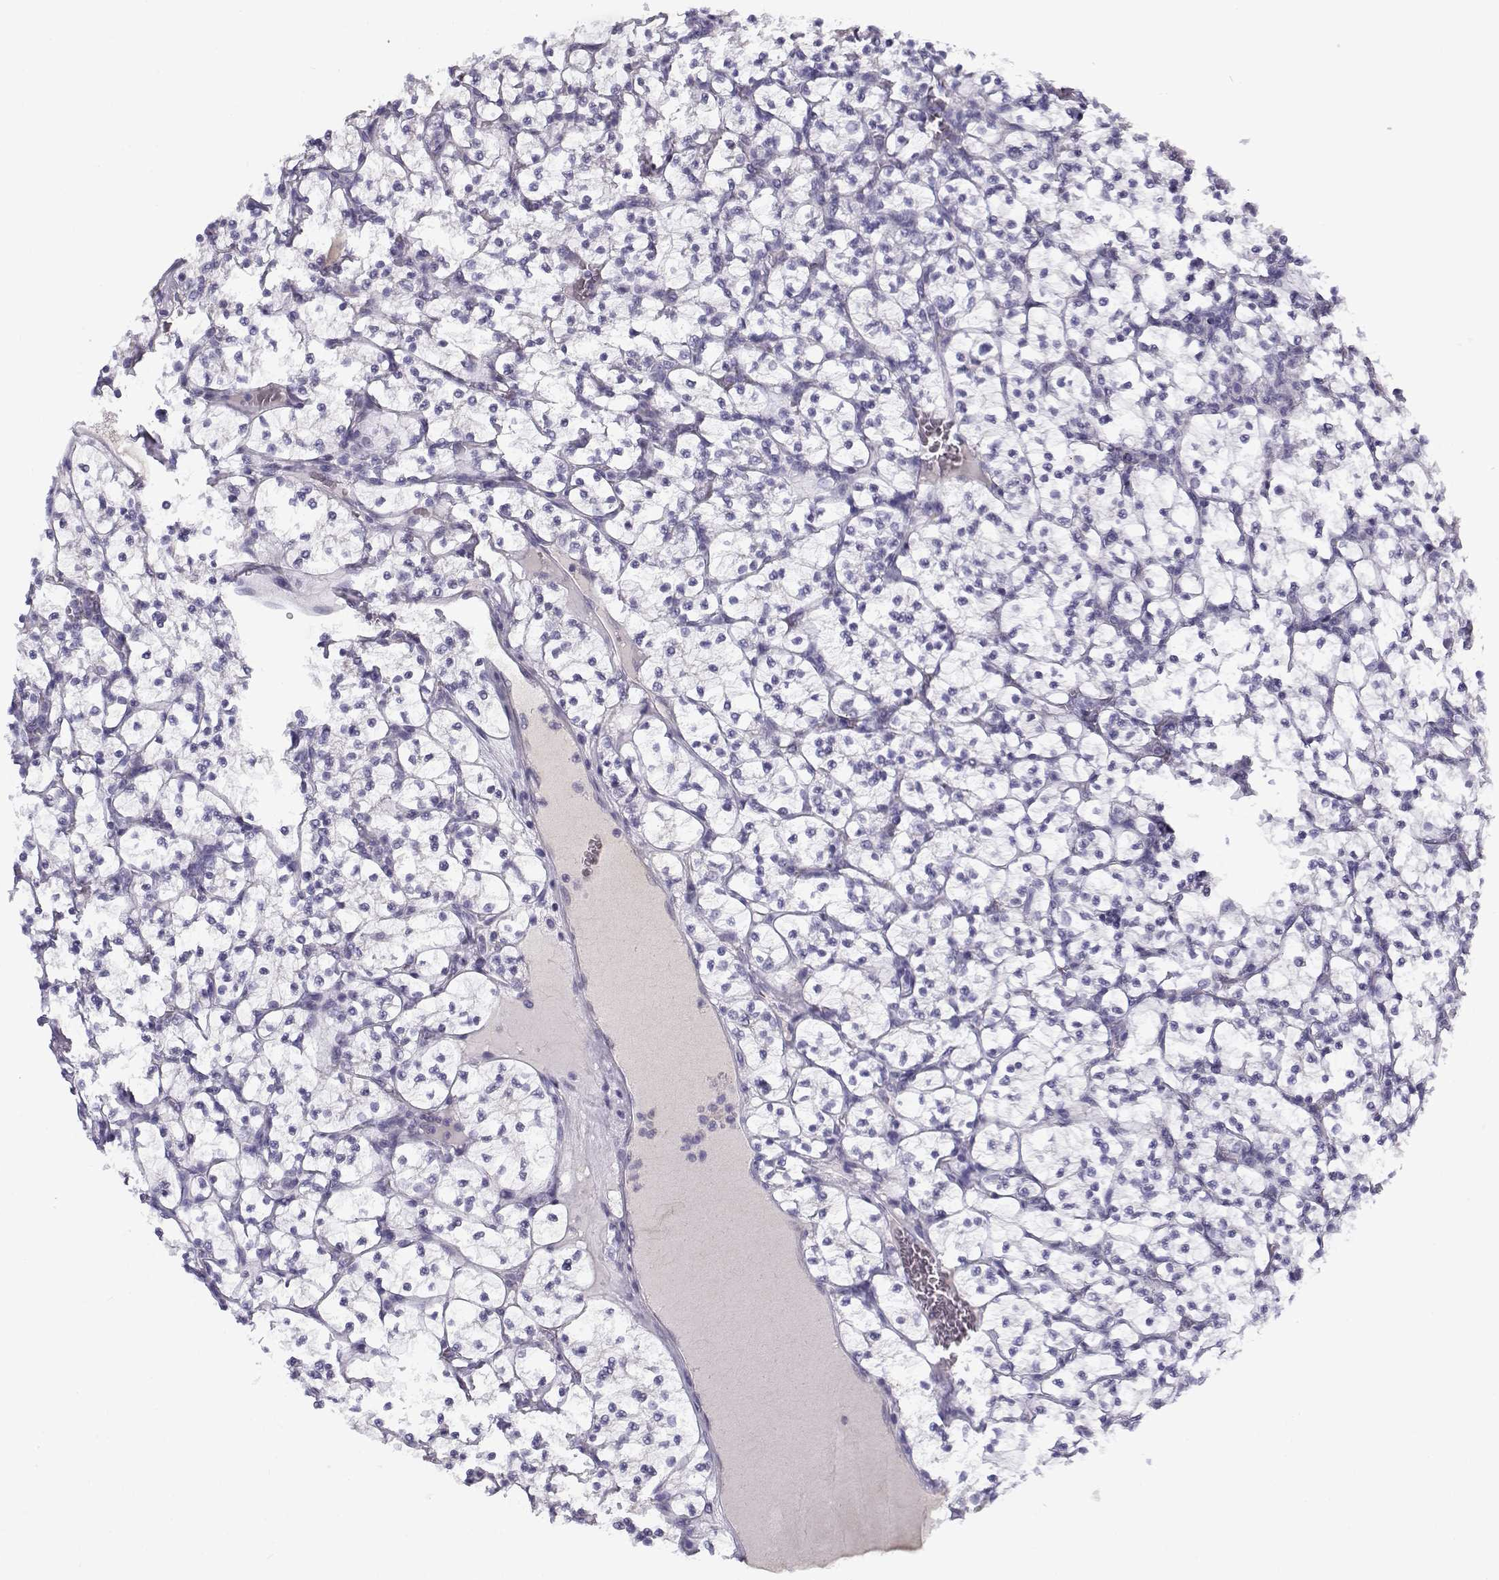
{"staining": {"intensity": "negative", "quantity": "none", "location": "none"}, "tissue": "renal cancer", "cell_type": "Tumor cells", "image_type": "cancer", "snomed": [{"axis": "morphology", "description": "Adenocarcinoma, NOS"}, {"axis": "topography", "description": "Kidney"}], "caption": "Tumor cells show no significant protein positivity in renal cancer (adenocarcinoma).", "gene": "CFAP77", "patient": {"sex": "female", "age": 89}}